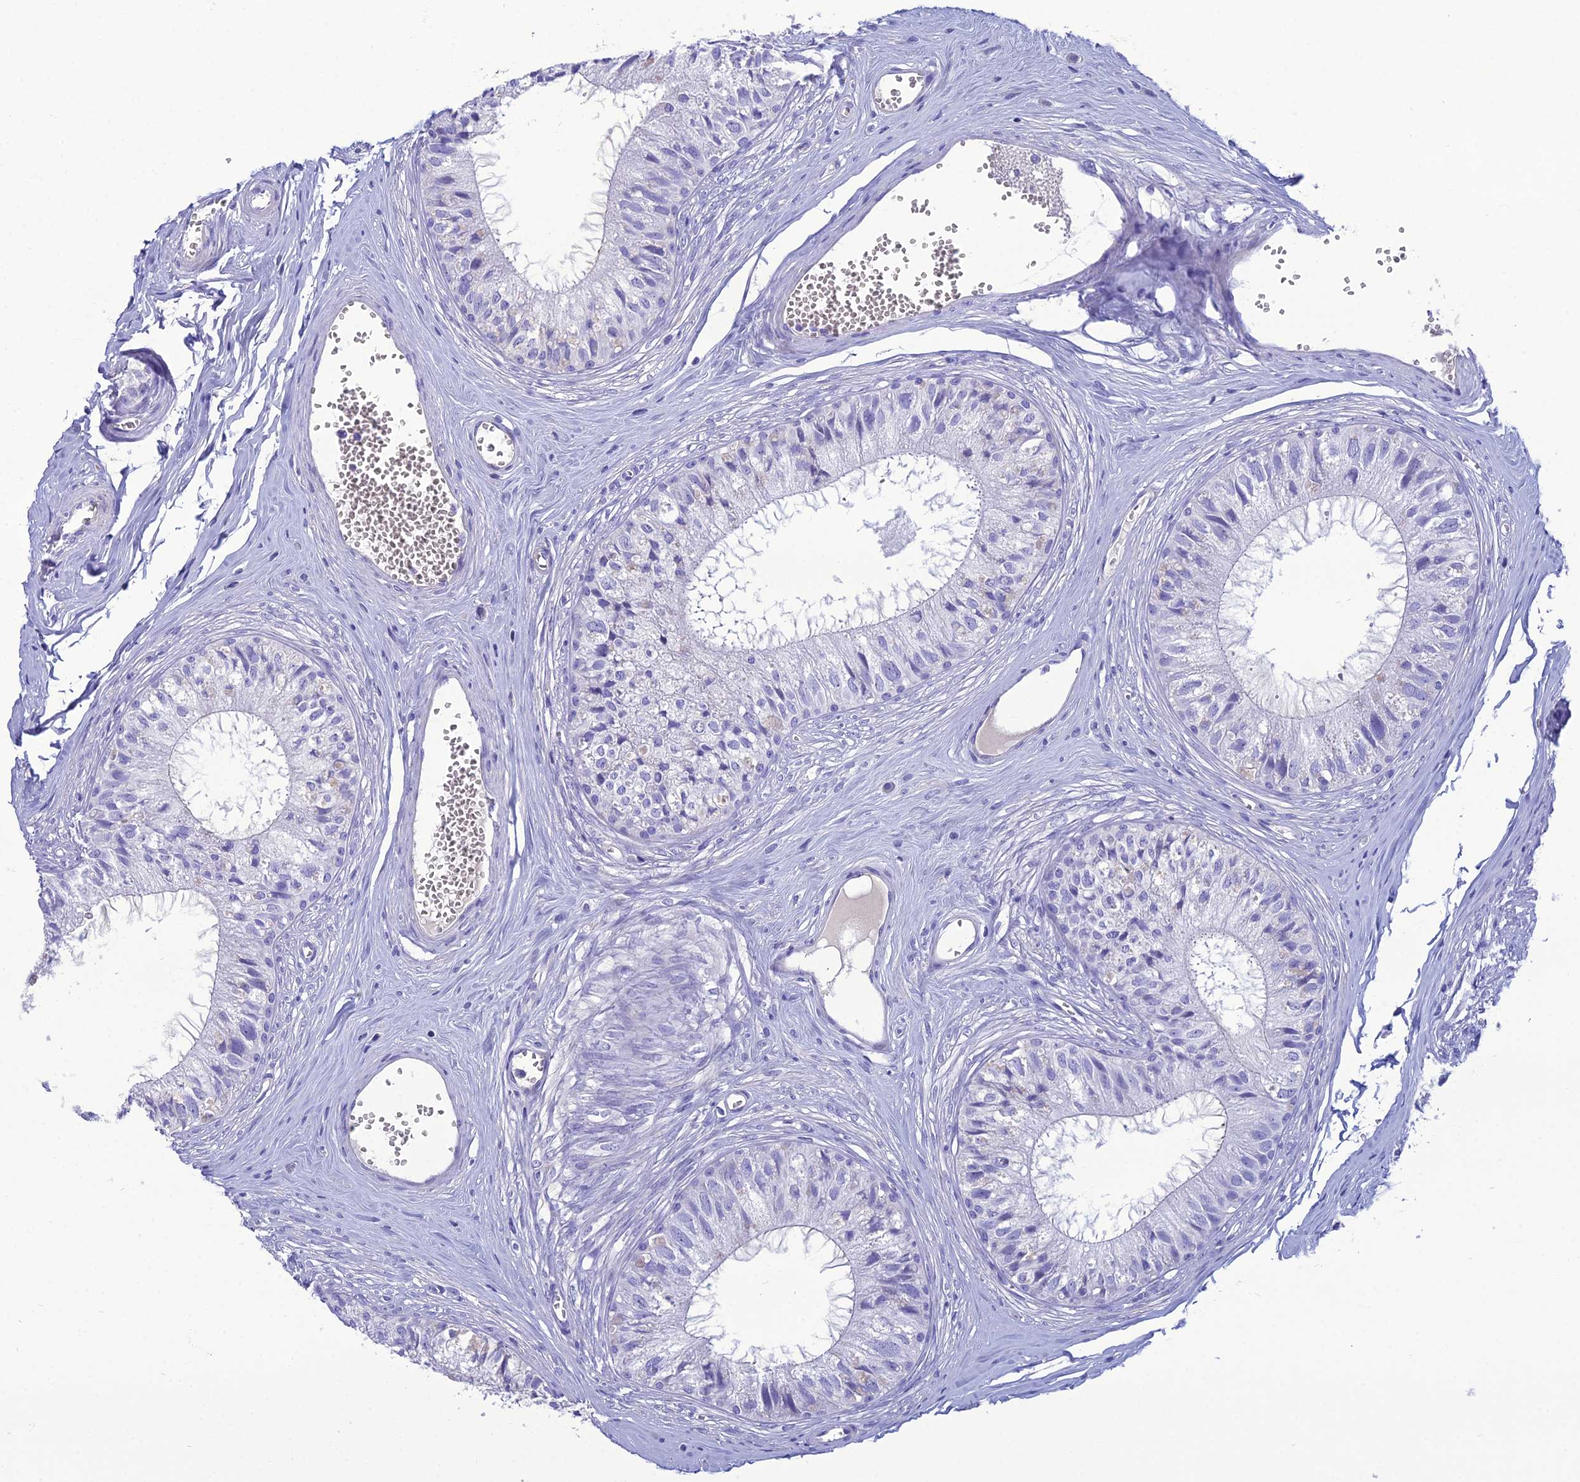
{"staining": {"intensity": "negative", "quantity": "none", "location": "none"}, "tissue": "epididymis", "cell_type": "Glandular cells", "image_type": "normal", "snomed": [{"axis": "morphology", "description": "Normal tissue, NOS"}, {"axis": "topography", "description": "Epididymis"}], "caption": "This histopathology image is of unremarkable epididymis stained with immunohistochemistry (IHC) to label a protein in brown with the nuclei are counter-stained blue. There is no positivity in glandular cells.", "gene": "OR56B1", "patient": {"sex": "male", "age": 36}}